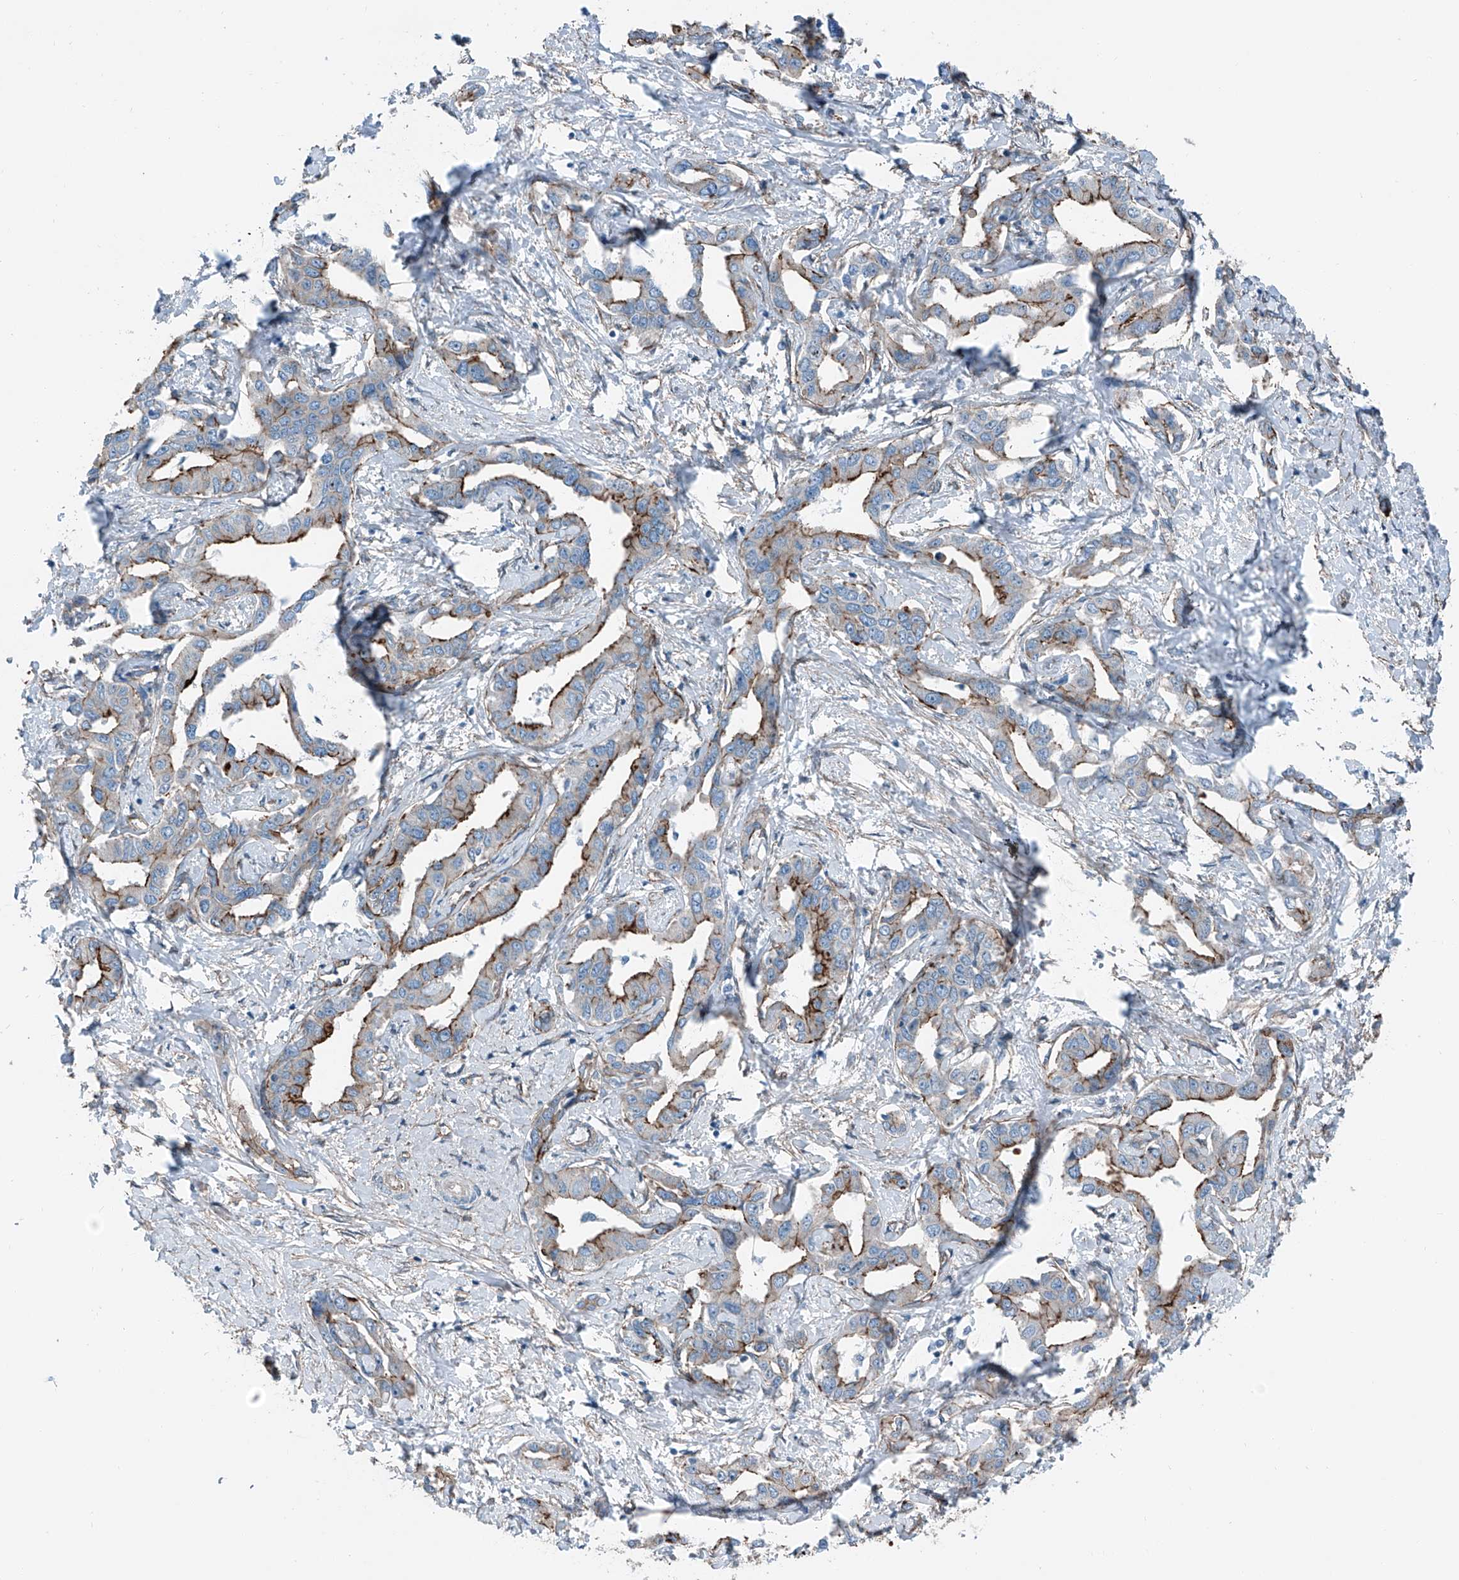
{"staining": {"intensity": "strong", "quantity": "25%-75%", "location": "cytoplasmic/membranous"}, "tissue": "liver cancer", "cell_type": "Tumor cells", "image_type": "cancer", "snomed": [{"axis": "morphology", "description": "Cholangiocarcinoma"}, {"axis": "topography", "description": "Liver"}], "caption": "A brown stain highlights strong cytoplasmic/membranous positivity of a protein in liver cancer (cholangiocarcinoma) tumor cells.", "gene": "THEMIS2", "patient": {"sex": "male", "age": 59}}